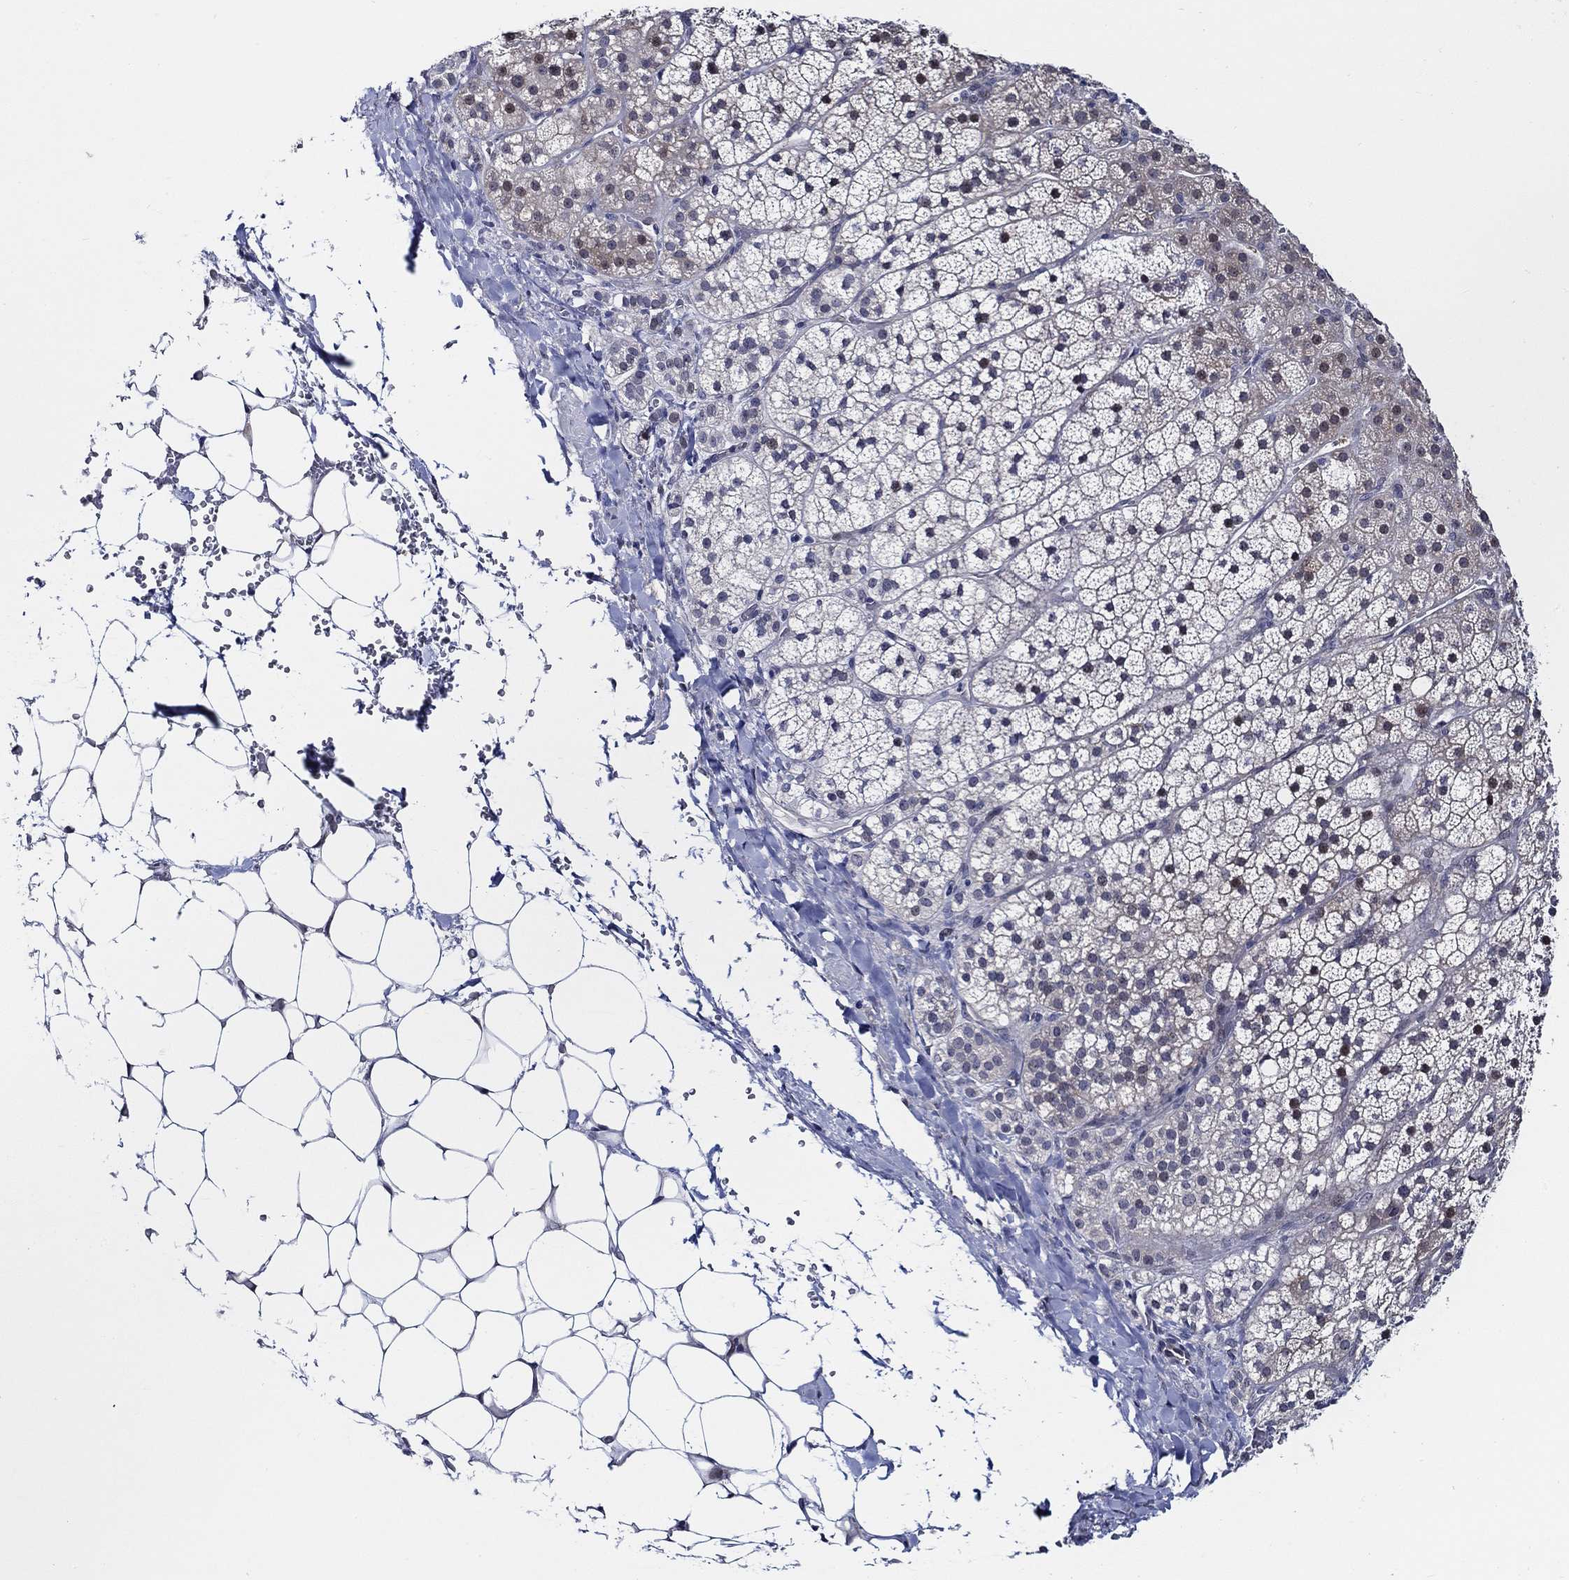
{"staining": {"intensity": "negative", "quantity": "none", "location": "none"}, "tissue": "adrenal gland", "cell_type": "Glandular cells", "image_type": "normal", "snomed": [{"axis": "morphology", "description": "Normal tissue, NOS"}, {"axis": "topography", "description": "Adrenal gland"}], "caption": "Human adrenal gland stained for a protein using IHC reveals no expression in glandular cells.", "gene": "C8orf48", "patient": {"sex": "male", "age": 53}}